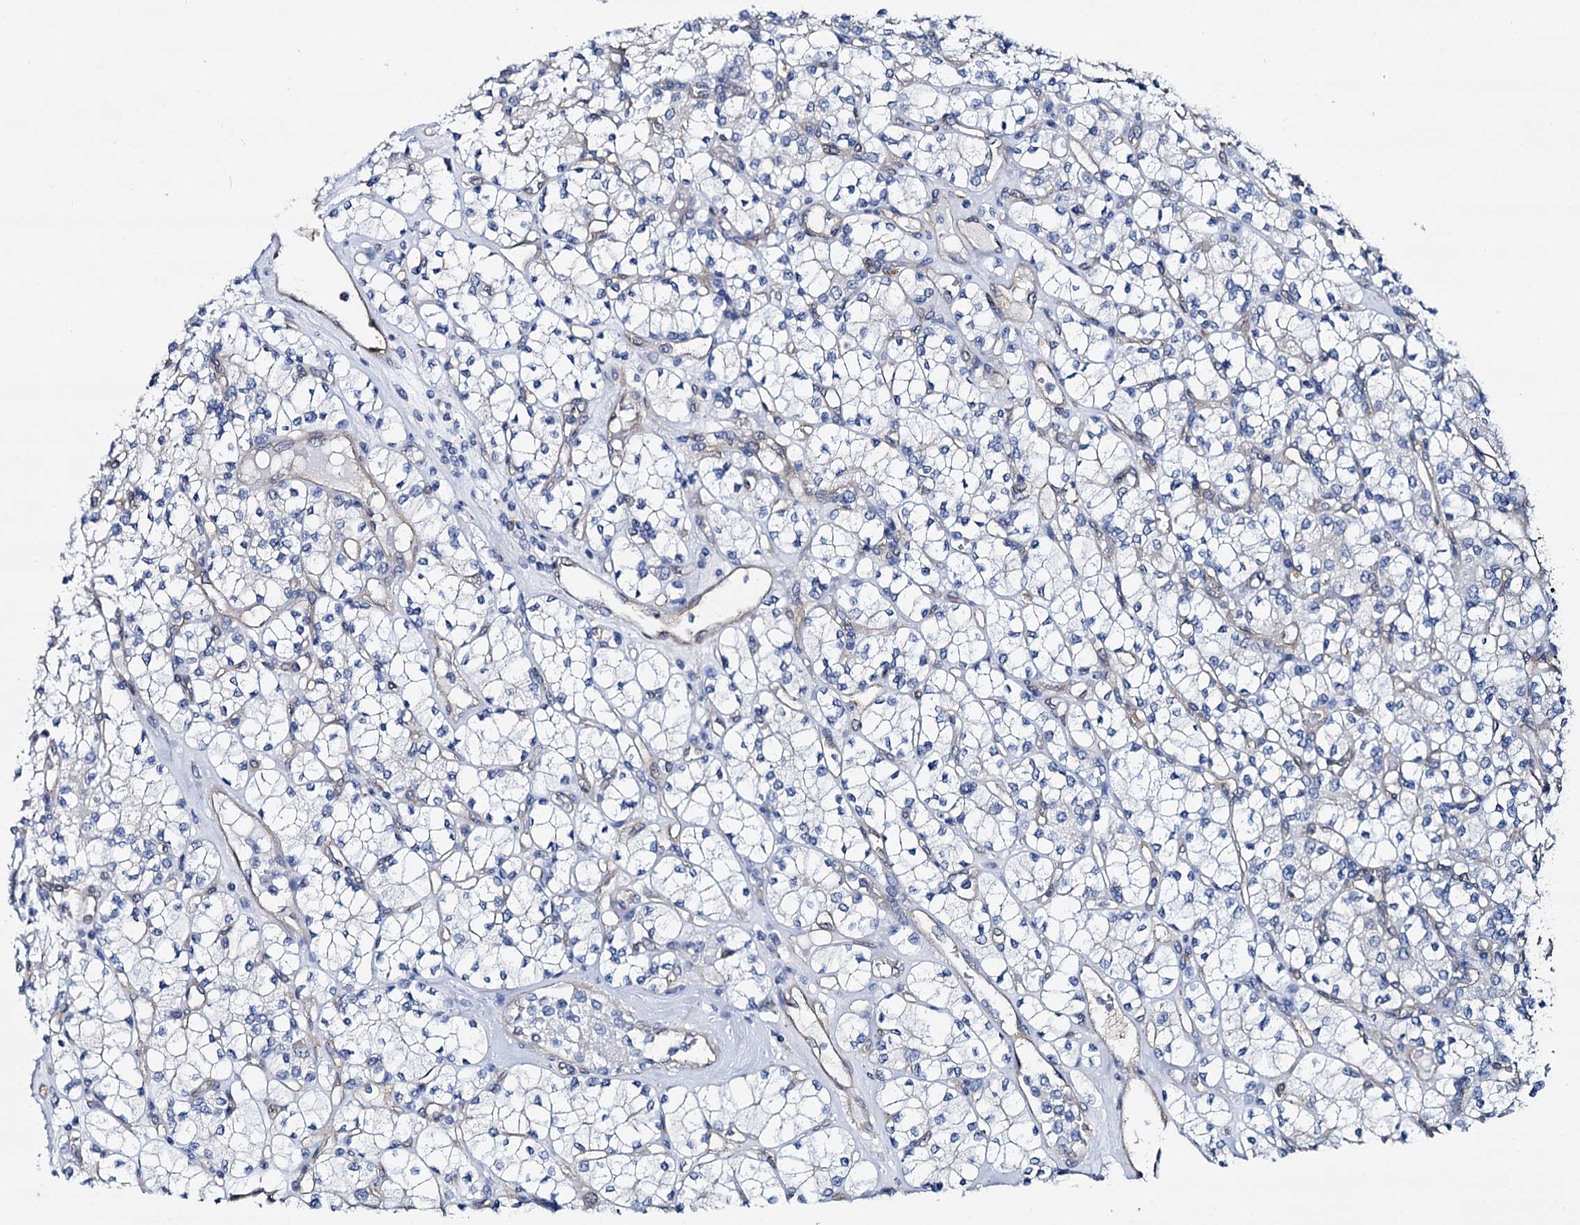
{"staining": {"intensity": "negative", "quantity": "none", "location": "none"}, "tissue": "renal cancer", "cell_type": "Tumor cells", "image_type": "cancer", "snomed": [{"axis": "morphology", "description": "Adenocarcinoma, NOS"}, {"axis": "topography", "description": "Kidney"}], "caption": "A photomicrograph of renal adenocarcinoma stained for a protein exhibits no brown staining in tumor cells.", "gene": "STXBP1", "patient": {"sex": "male", "age": 77}}